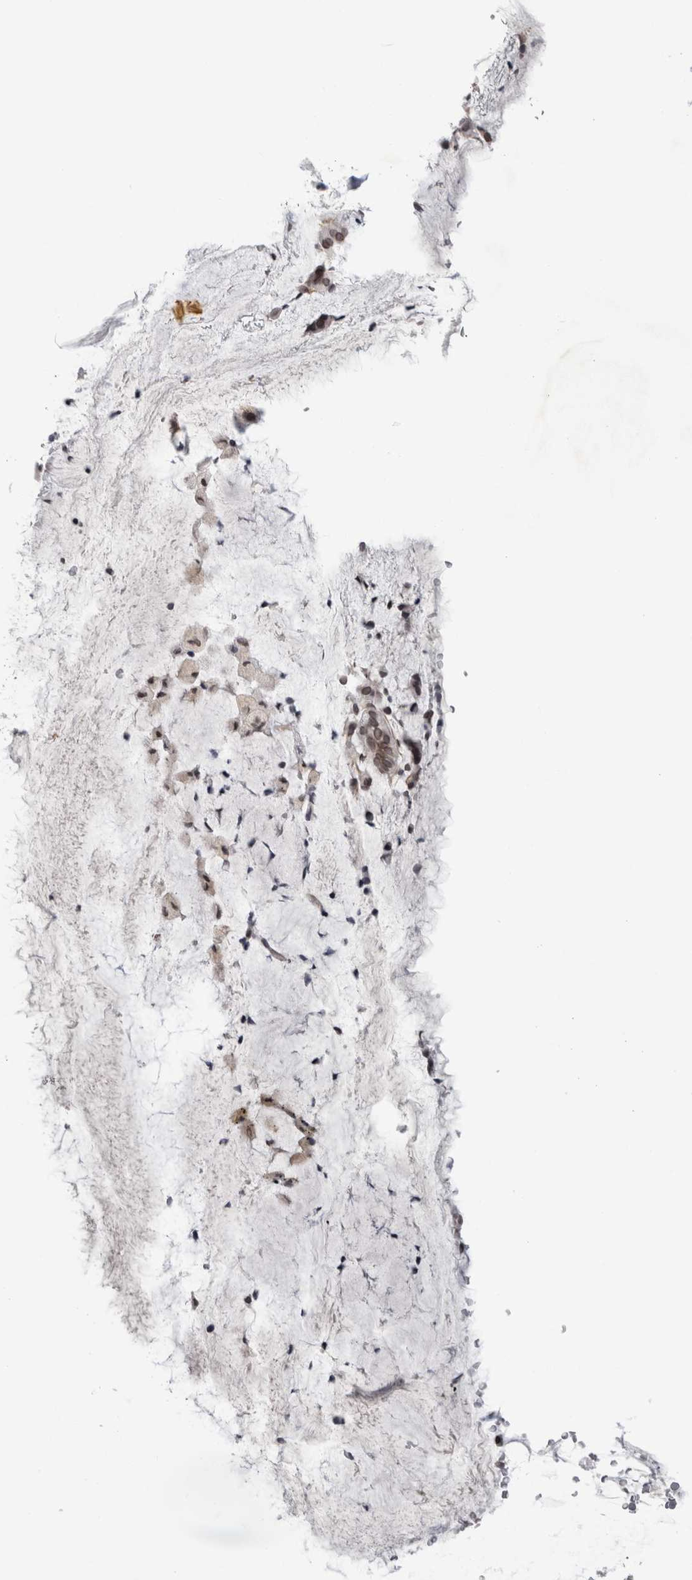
{"staining": {"intensity": "weak", "quantity": ">75%", "location": "cytoplasmic/membranous,nuclear"}, "tissue": "bronchus", "cell_type": "Respiratory epithelial cells", "image_type": "normal", "snomed": [{"axis": "morphology", "description": "Normal tissue, NOS"}, {"axis": "topography", "description": "Cartilage tissue"}], "caption": "Immunohistochemistry (IHC) image of benign human bronchus stained for a protein (brown), which demonstrates low levels of weak cytoplasmic/membranous,nuclear staining in approximately >75% of respiratory epithelial cells.", "gene": "ZNF770", "patient": {"sex": "female", "age": 63}}